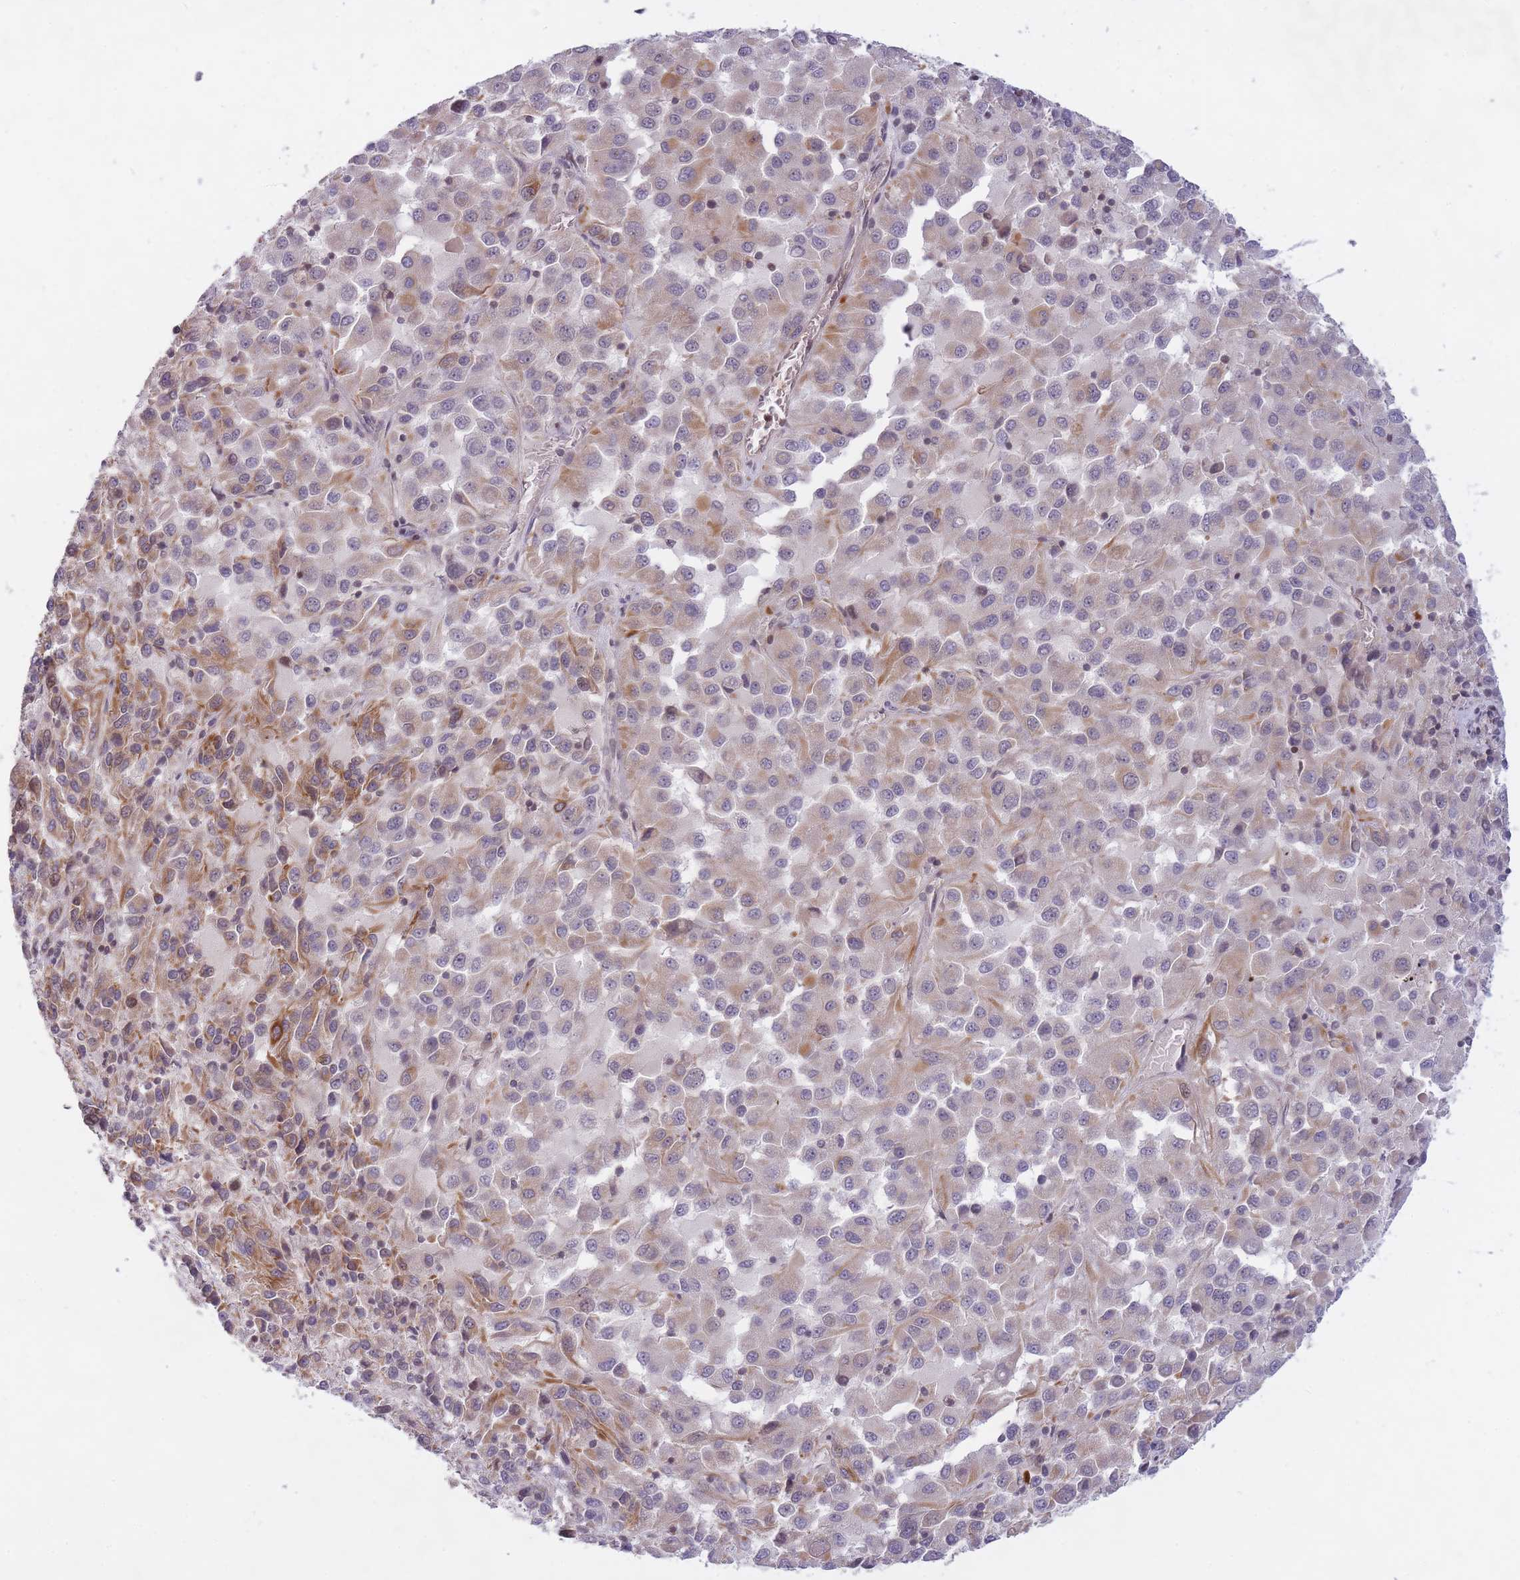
{"staining": {"intensity": "moderate", "quantity": "25%-75%", "location": "cytoplasmic/membranous"}, "tissue": "melanoma", "cell_type": "Tumor cells", "image_type": "cancer", "snomed": [{"axis": "morphology", "description": "Malignant melanoma, Metastatic site"}, {"axis": "topography", "description": "Lung"}], "caption": "Immunohistochemical staining of human malignant melanoma (metastatic site) exhibits moderate cytoplasmic/membranous protein staining in approximately 25%-75% of tumor cells.", "gene": "SLC35F5", "patient": {"sex": "male", "age": 64}}